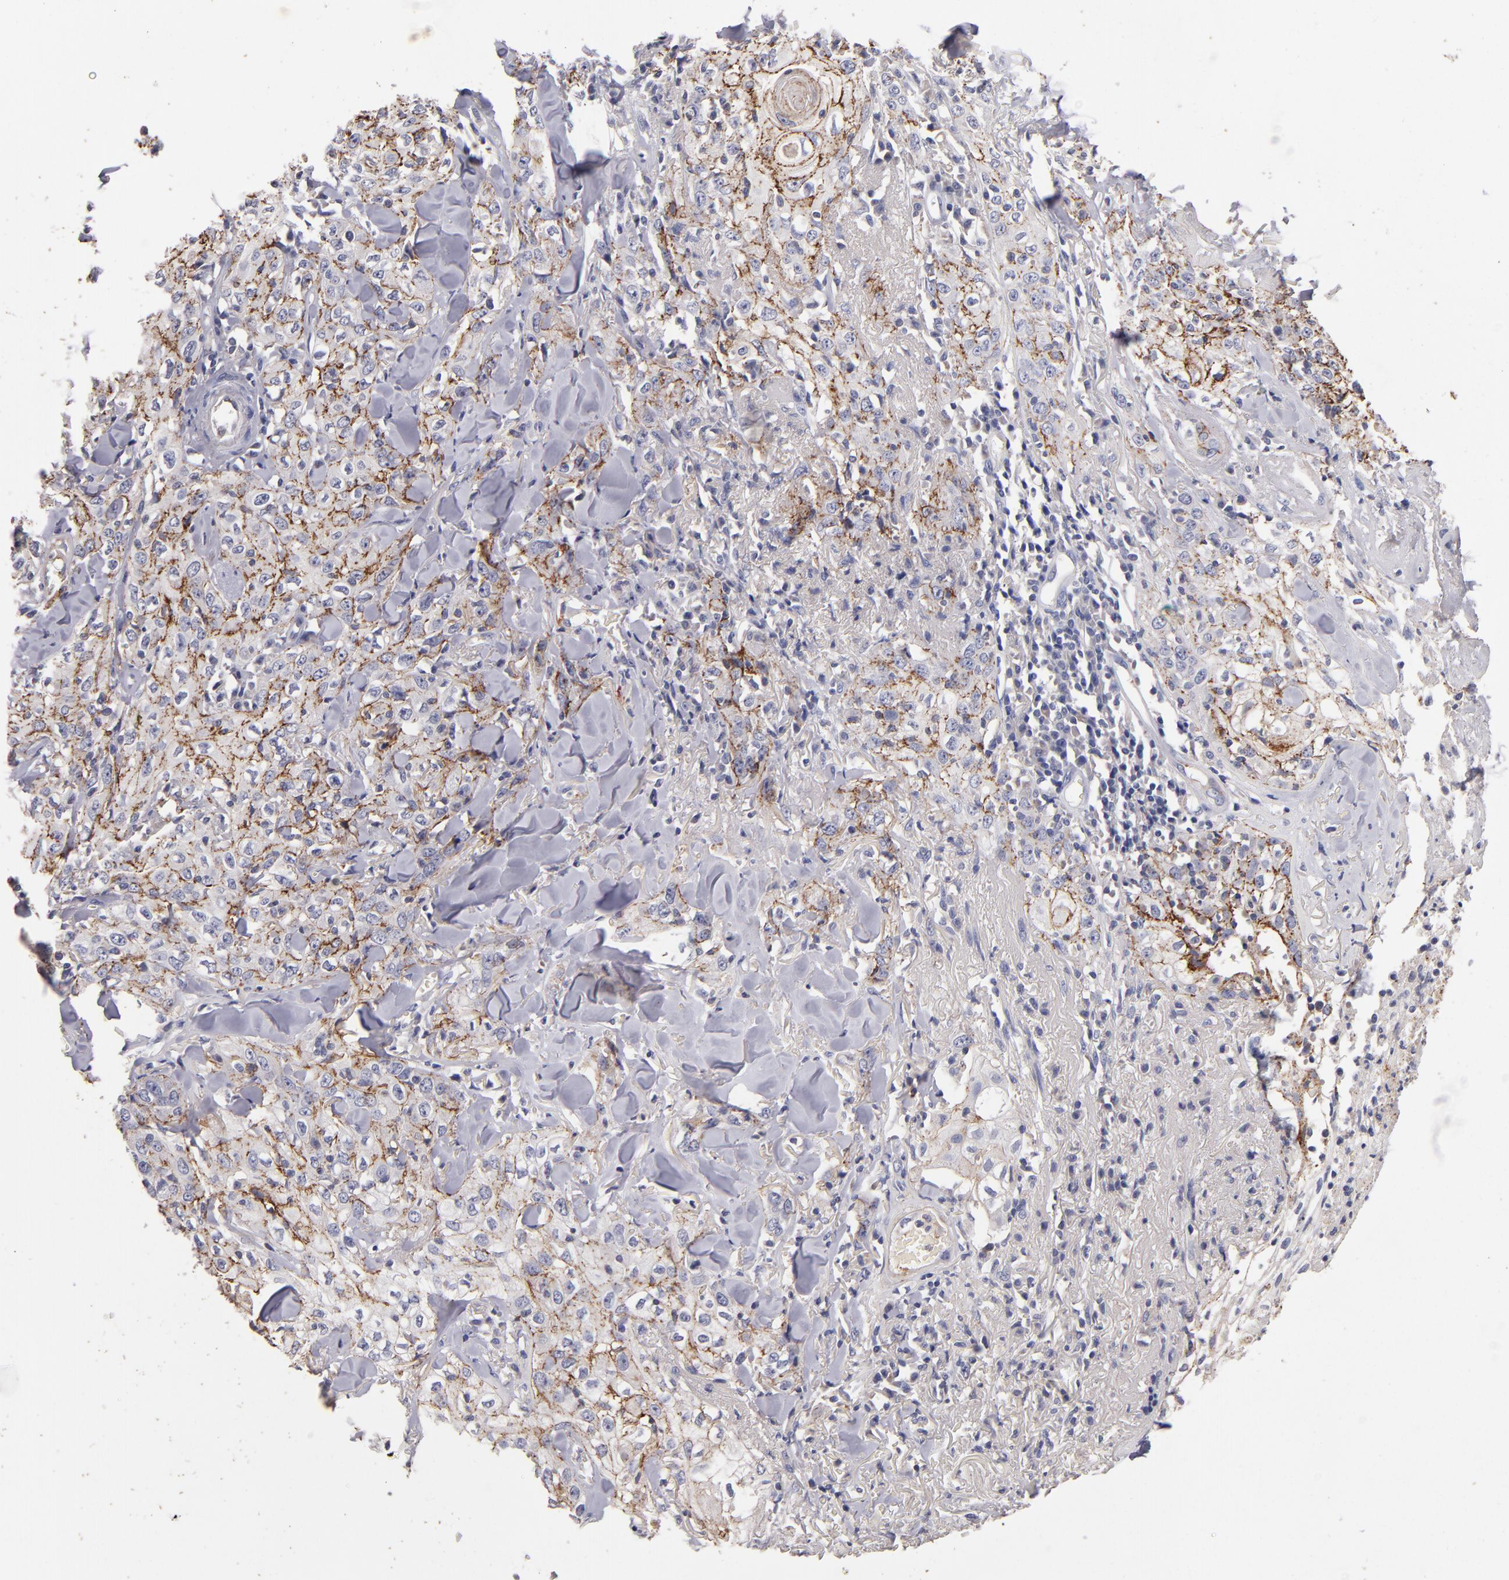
{"staining": {"intensity": "moderate", "quantity": "25%-75%", "location": "cytoplasmic/membranous"}, "tissue": "skin cancer", "cell_type": "Tumor cells", "image_type": "cancer", "snomed": [{"axis": "morphology", "description": "Squamous cell carcinoma, NOS"}, {"axis": "topography", "description": "Skin"}], "caption": "There is medium levels of moderate cytoplasmic/membranous positivity in tumor cells of skin squamous cell carcinoma, as demonstrated by immunohistochemical staining (brown color).", "gene": "CLDN5", "patient": {"sex": "male", "age": 65}}